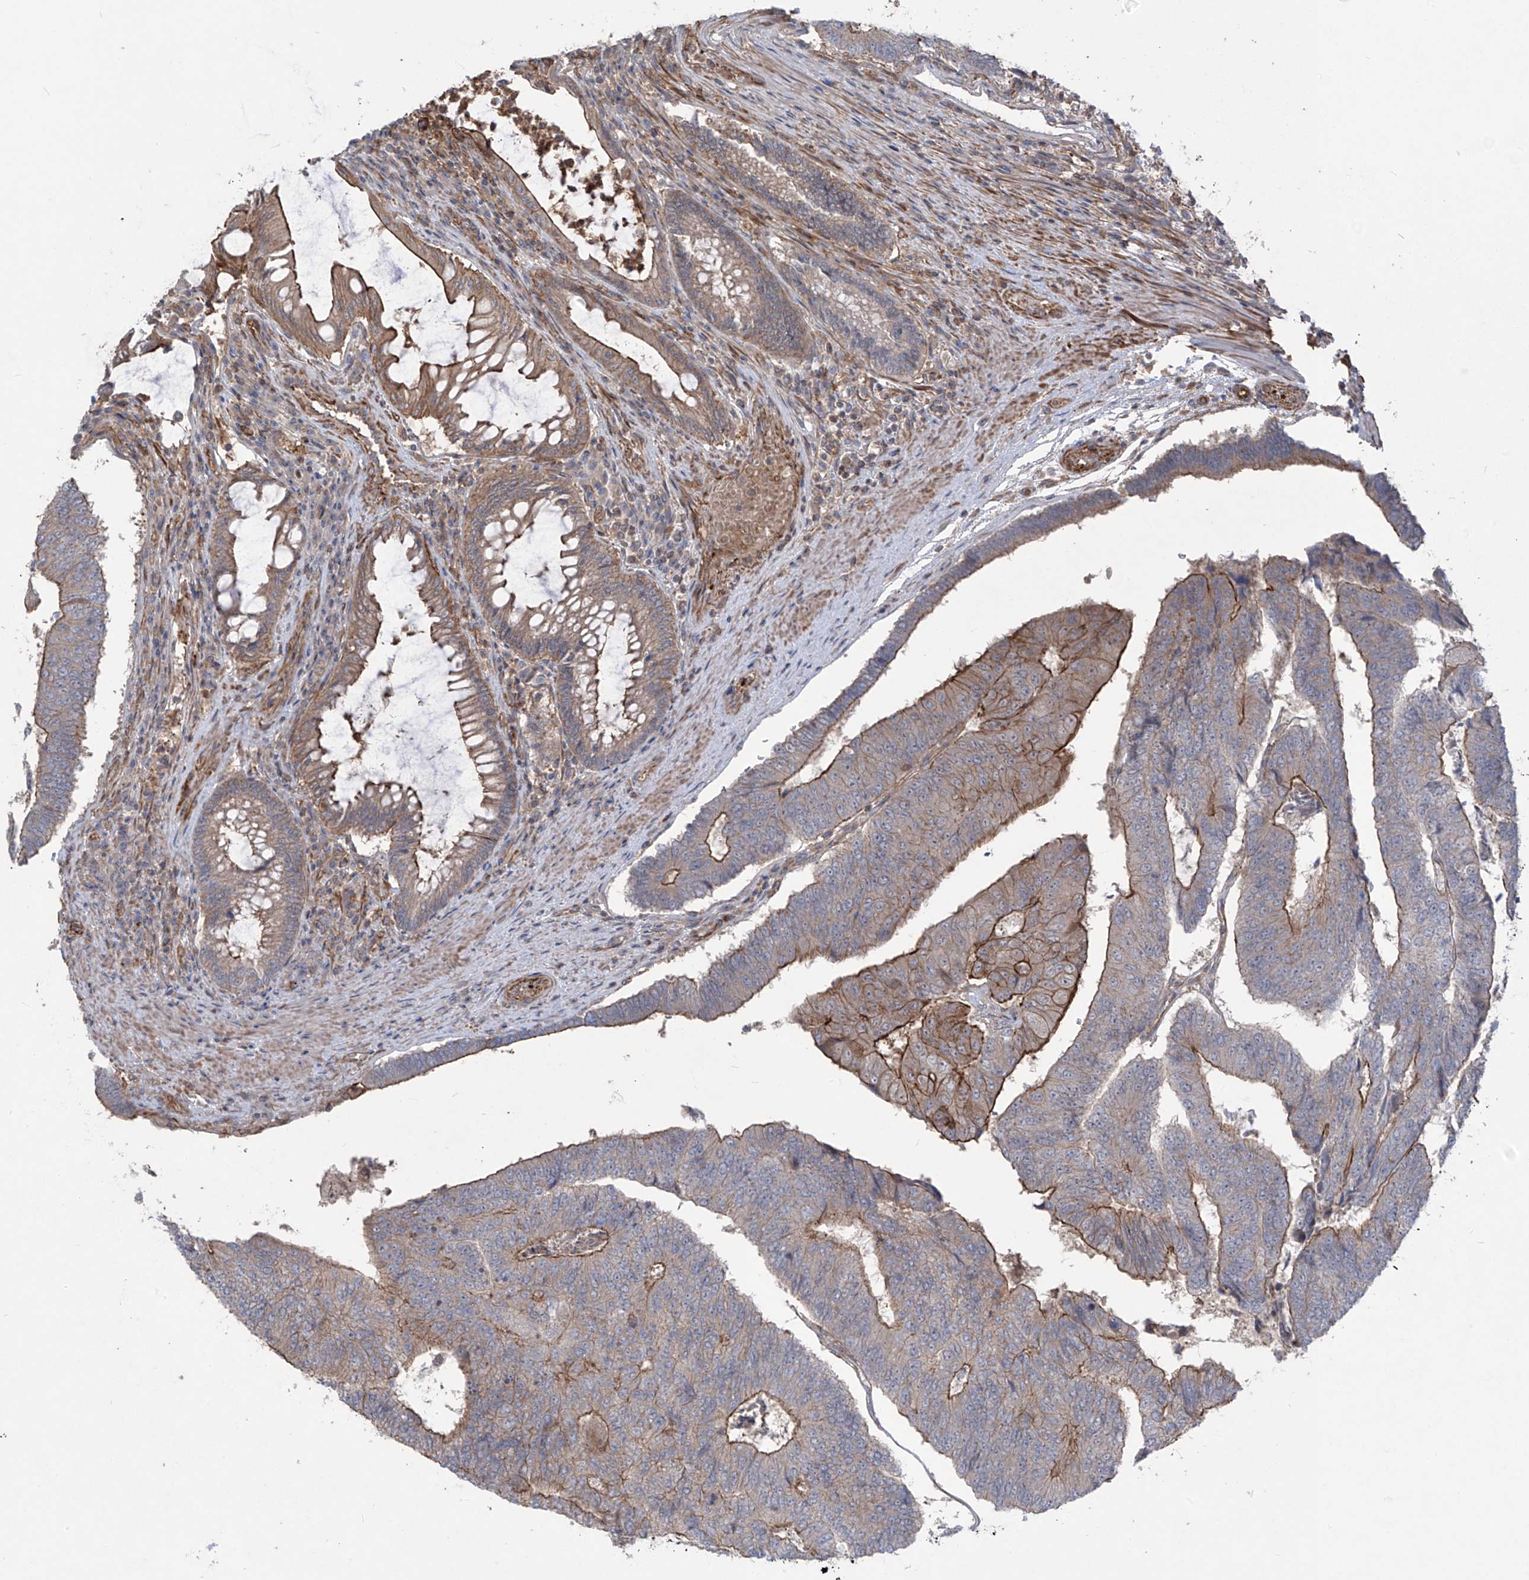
{"staining": {"intensity": "moderate", "quantity": "25%-75%", "location": "cytoplasmic/membranous"}, "tissue": "colorectal cancer", "cell_type": "Tumor cells", "image_type": "cancer", "snomed": [{"axis": "morphology", "description": "Adenocarcinoma, NOS"}, {"axis": "topography", "description": "Colon"}], "caption": "This is an image of immunohistochemistry staining of colorectal adenocarcinoma, which shows moderate staining in the cytoplasmic/membranous of tumor cells.", "gene": "TRMU", "patient": {"sex": "female", "age": 67}}